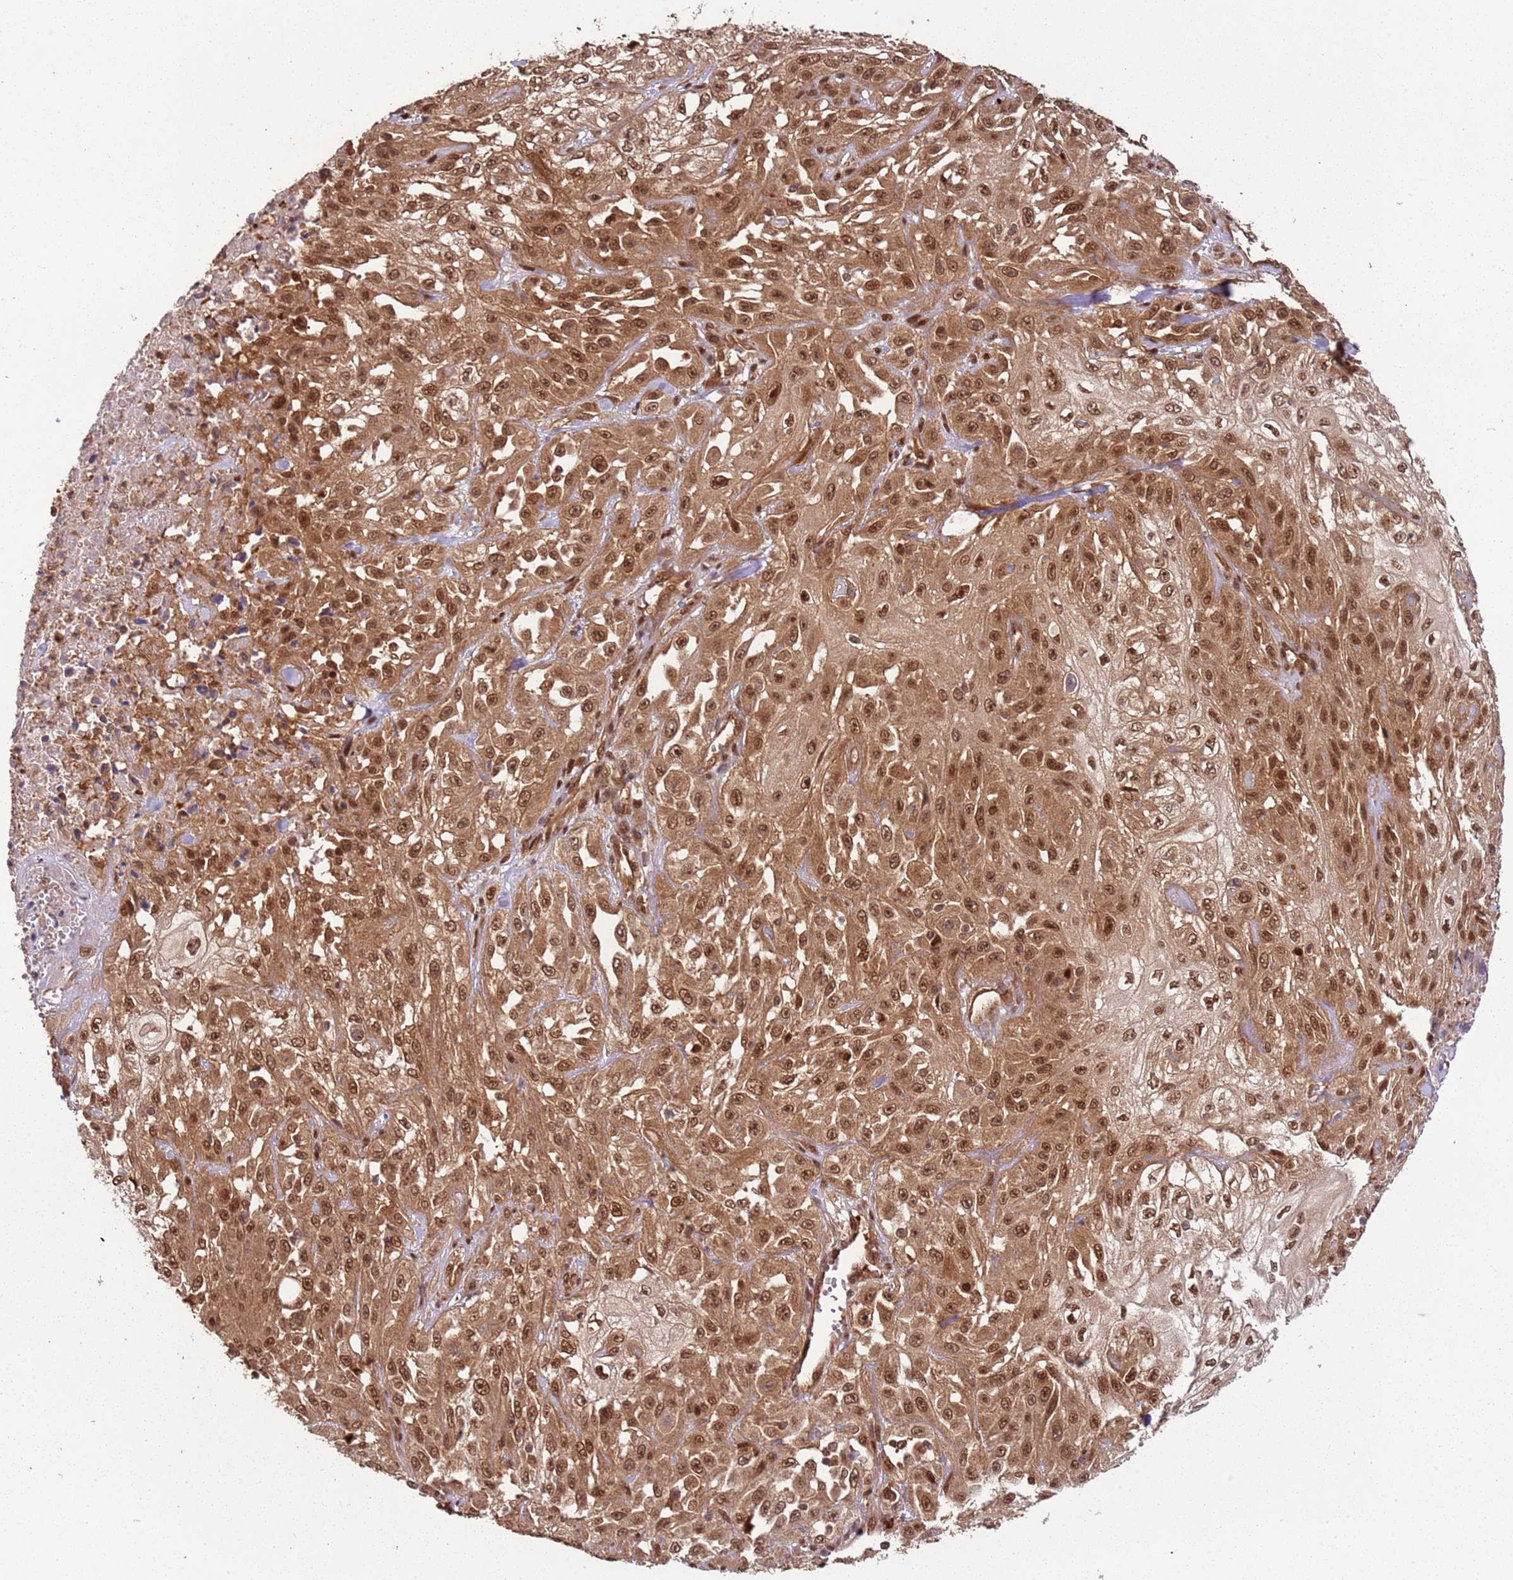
{"staining": {"intensity": "moderate", "quantity": ">75%", "location": "cytoplasmic/membranous,nuclear"}, "tissue": "skin cancer", "cell_type": "Tumor cells", "image_type": "cancer", "snomed": [{"axis": "morphology", "description": "Squamous cell carcinoma, NOS"}, {"axis": "morphology", "description": "Squamous cell carcinoma, metastatic, NOS"}, {"axis": "topography", "description": "Skin"}, {"axis": "topography", "description": "Lymph node"}], "caption": "DAB (3,3'-diaminobenzidine) immunohistochemical staining of human metastatic squamous cell carcinoma (skin) reveals moderate cytoplasmic/membranous and nuclear protein positivity in about >75% of tumor cells.", "gene": "PGLS", "patient": {"sex": "male", "age": 75}}